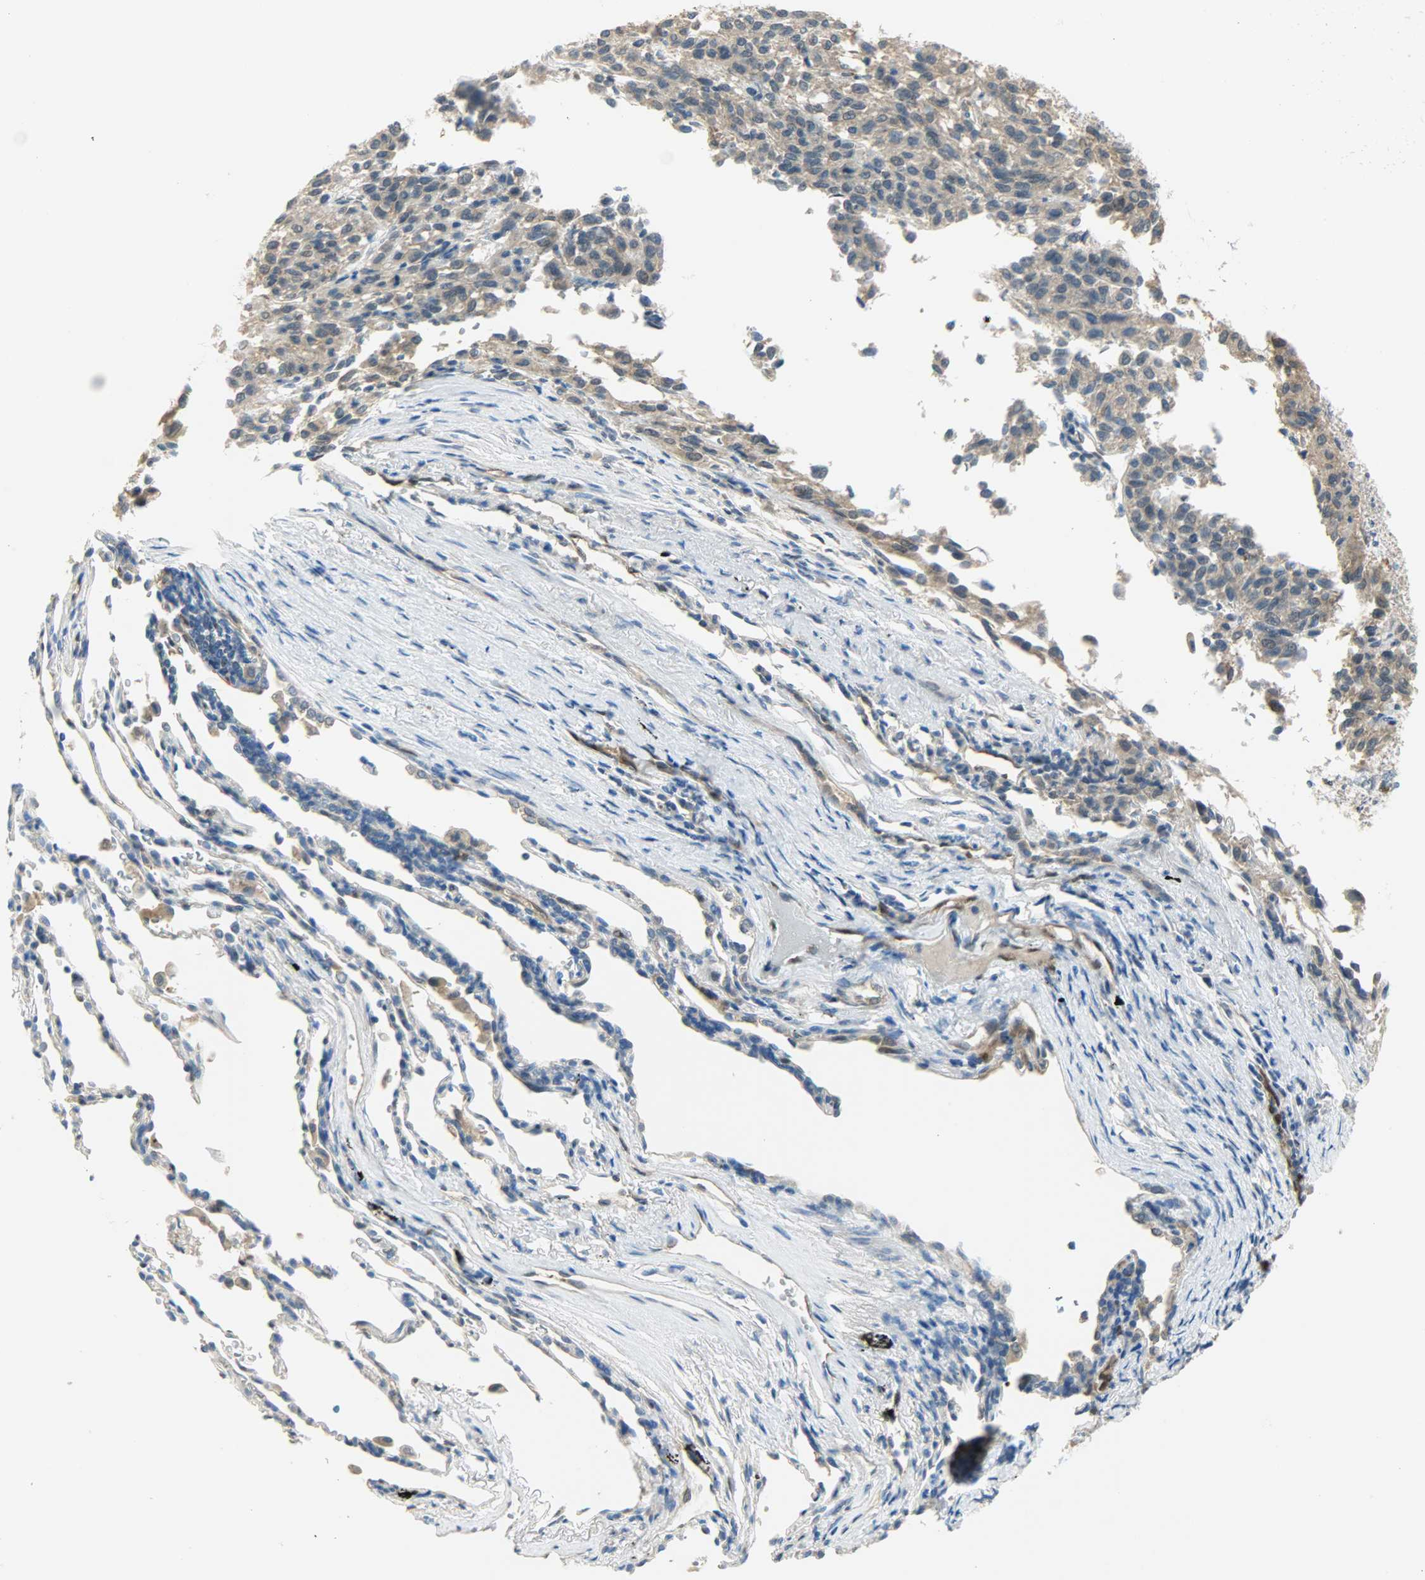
{"staining": {"intensity": "weak", "quantity": ">75%", "location": "cytoplasmic/membranous"}, "tissue": "melanoma", "cell_type": "Tumor cells", "image_type": "cancer", "snomed": [{"axis": "morphology", "description": "Malignant melanoma, Metastatic site"}, {"axis": "topography", "description": "Lung"}], "caption": "Melanoma stained for a protein demonstrates weak cytoplasmic/membranous positivity in tumor cells.", "gene": "FKBP1A", "patient": {"sex": "male", "age": 64}}